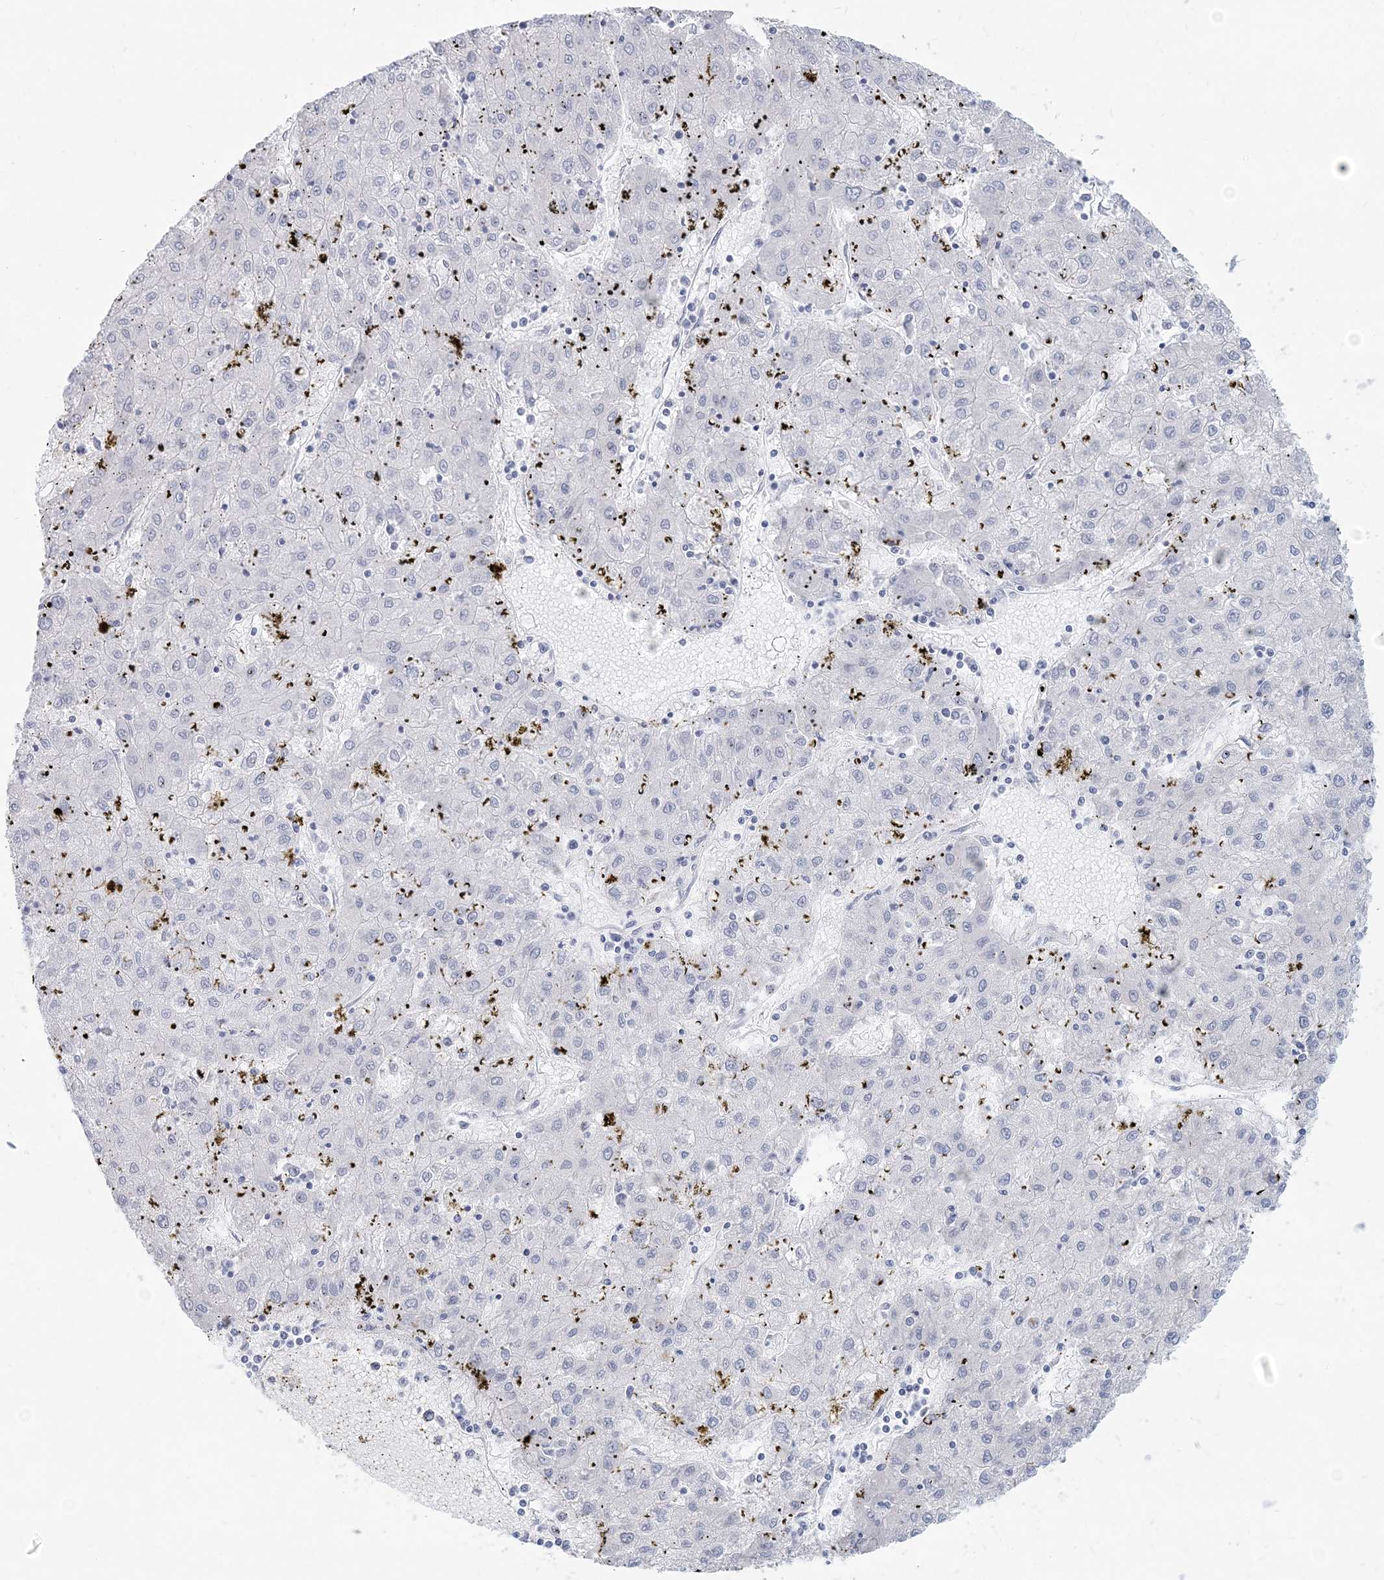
{"staining": {"intensity": "negative", "quantity": "none", "location": "none"}, "tissue": "liver cancer", "cell_type": "Tumor cells", "image_type": "cancer", "snomed": [{"axis": "morphology", "description": "Carcinoma, Hepatocellular, NOS"}, {"axis": "topography", "description": "Liver"}], "caption": "An image of human liver hepatocellular carcinoma is negative for staining in tumor cells.", "gene": "CSN1S1", "patient": {"sex": "male", "age": 72}}